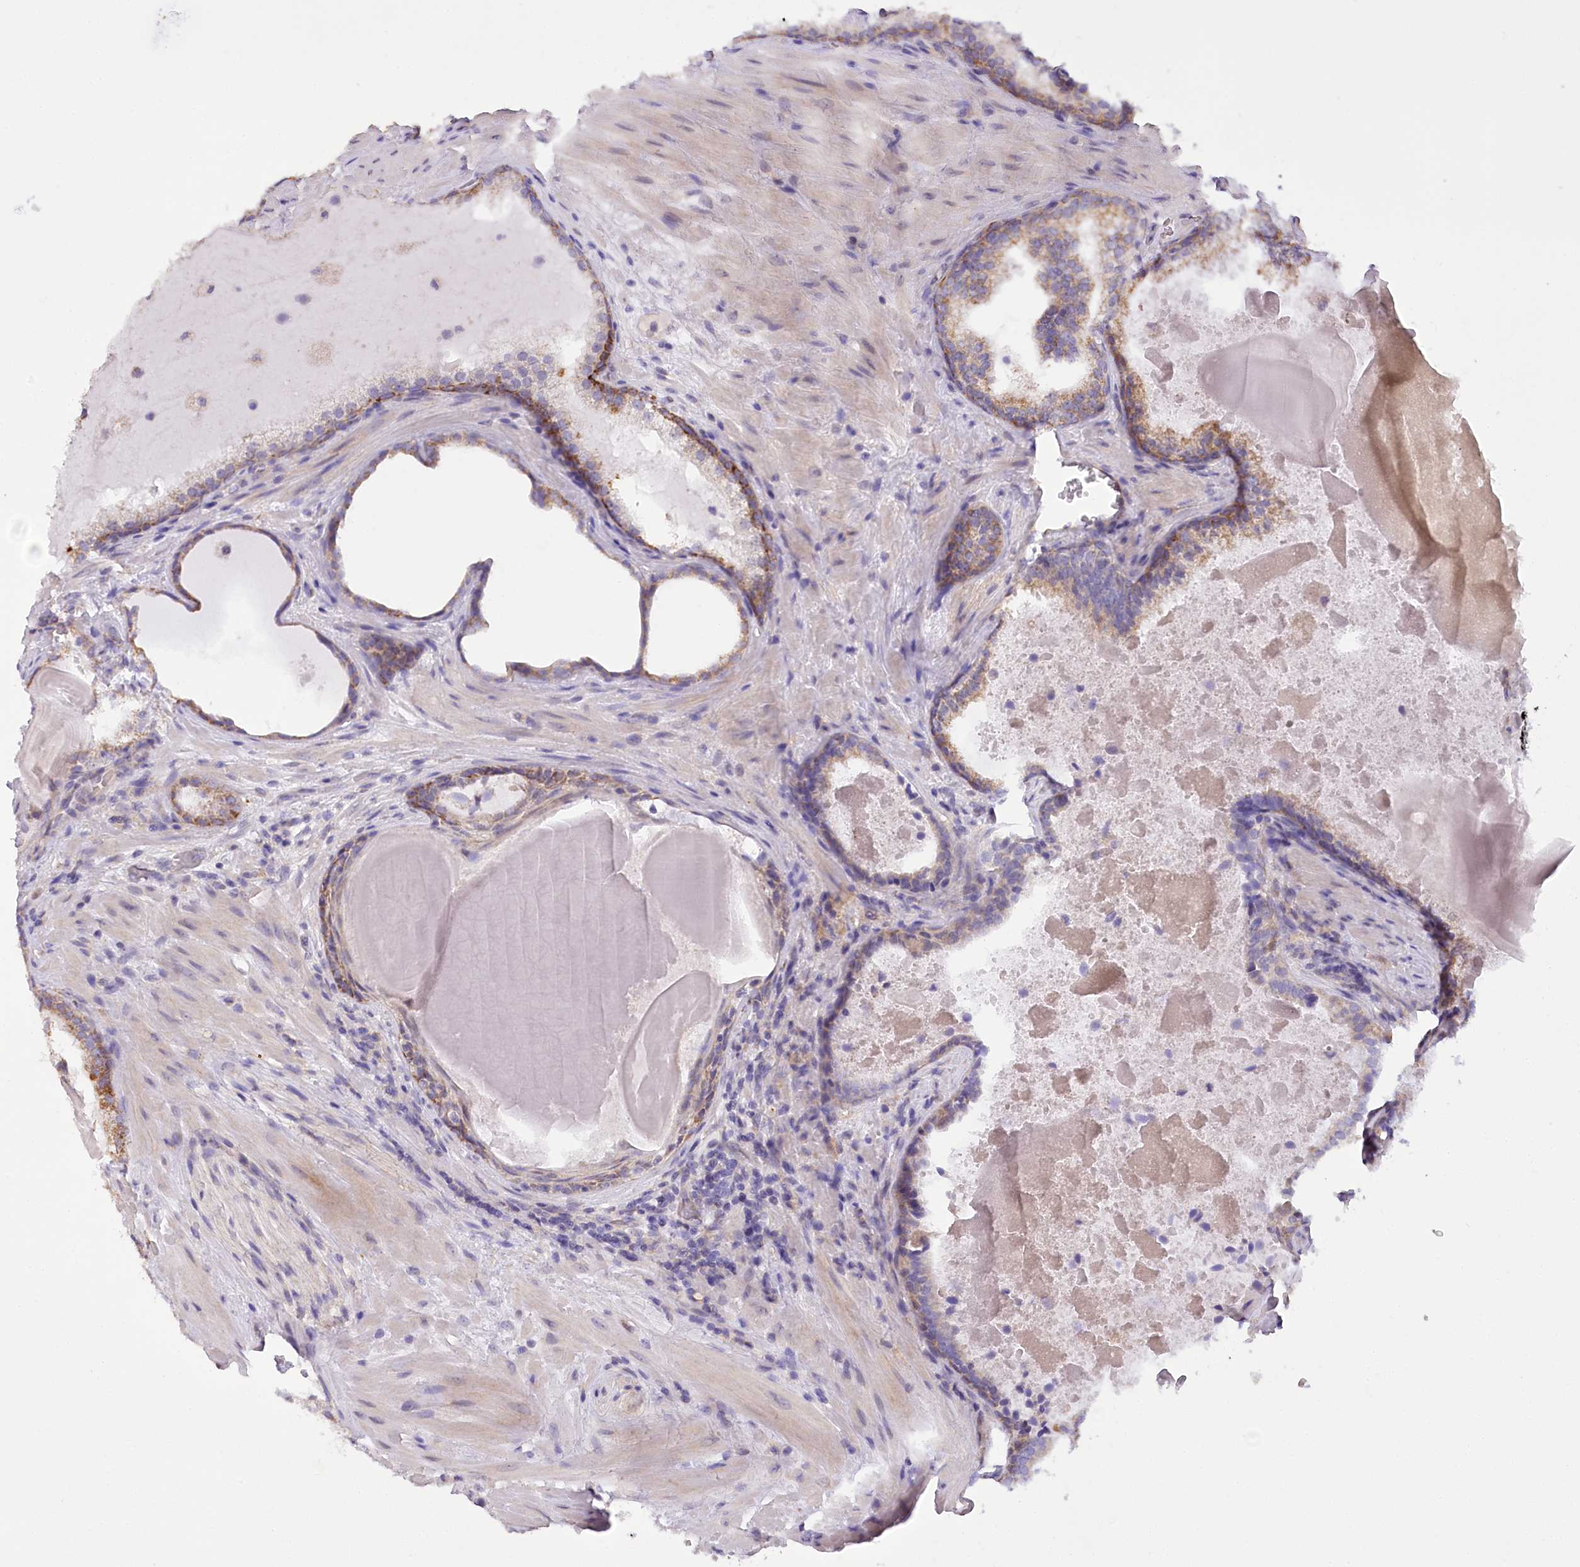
{"staining": {"intensity": "moderate", "quantity": ">75%", "location": "cytoplasmic/membranous"}, "tissue": "prostate cancer", "cell_type": "Tumor cells", "image_type": "cancer", "snomed": [{"axis": "morphology", "description": "Adenocarcinoma, Low grade"}, {"axis": "topography", "description": "Prostate"}], "caption": "Tumor cells exhibit moderate cytoplasmic/membranous staining in approximately >75% of cells in adenocarcinoma (low-grade) (prostate).", "gene": "DCUN1D1", "patient": {"sex": "male", "age": 69}}